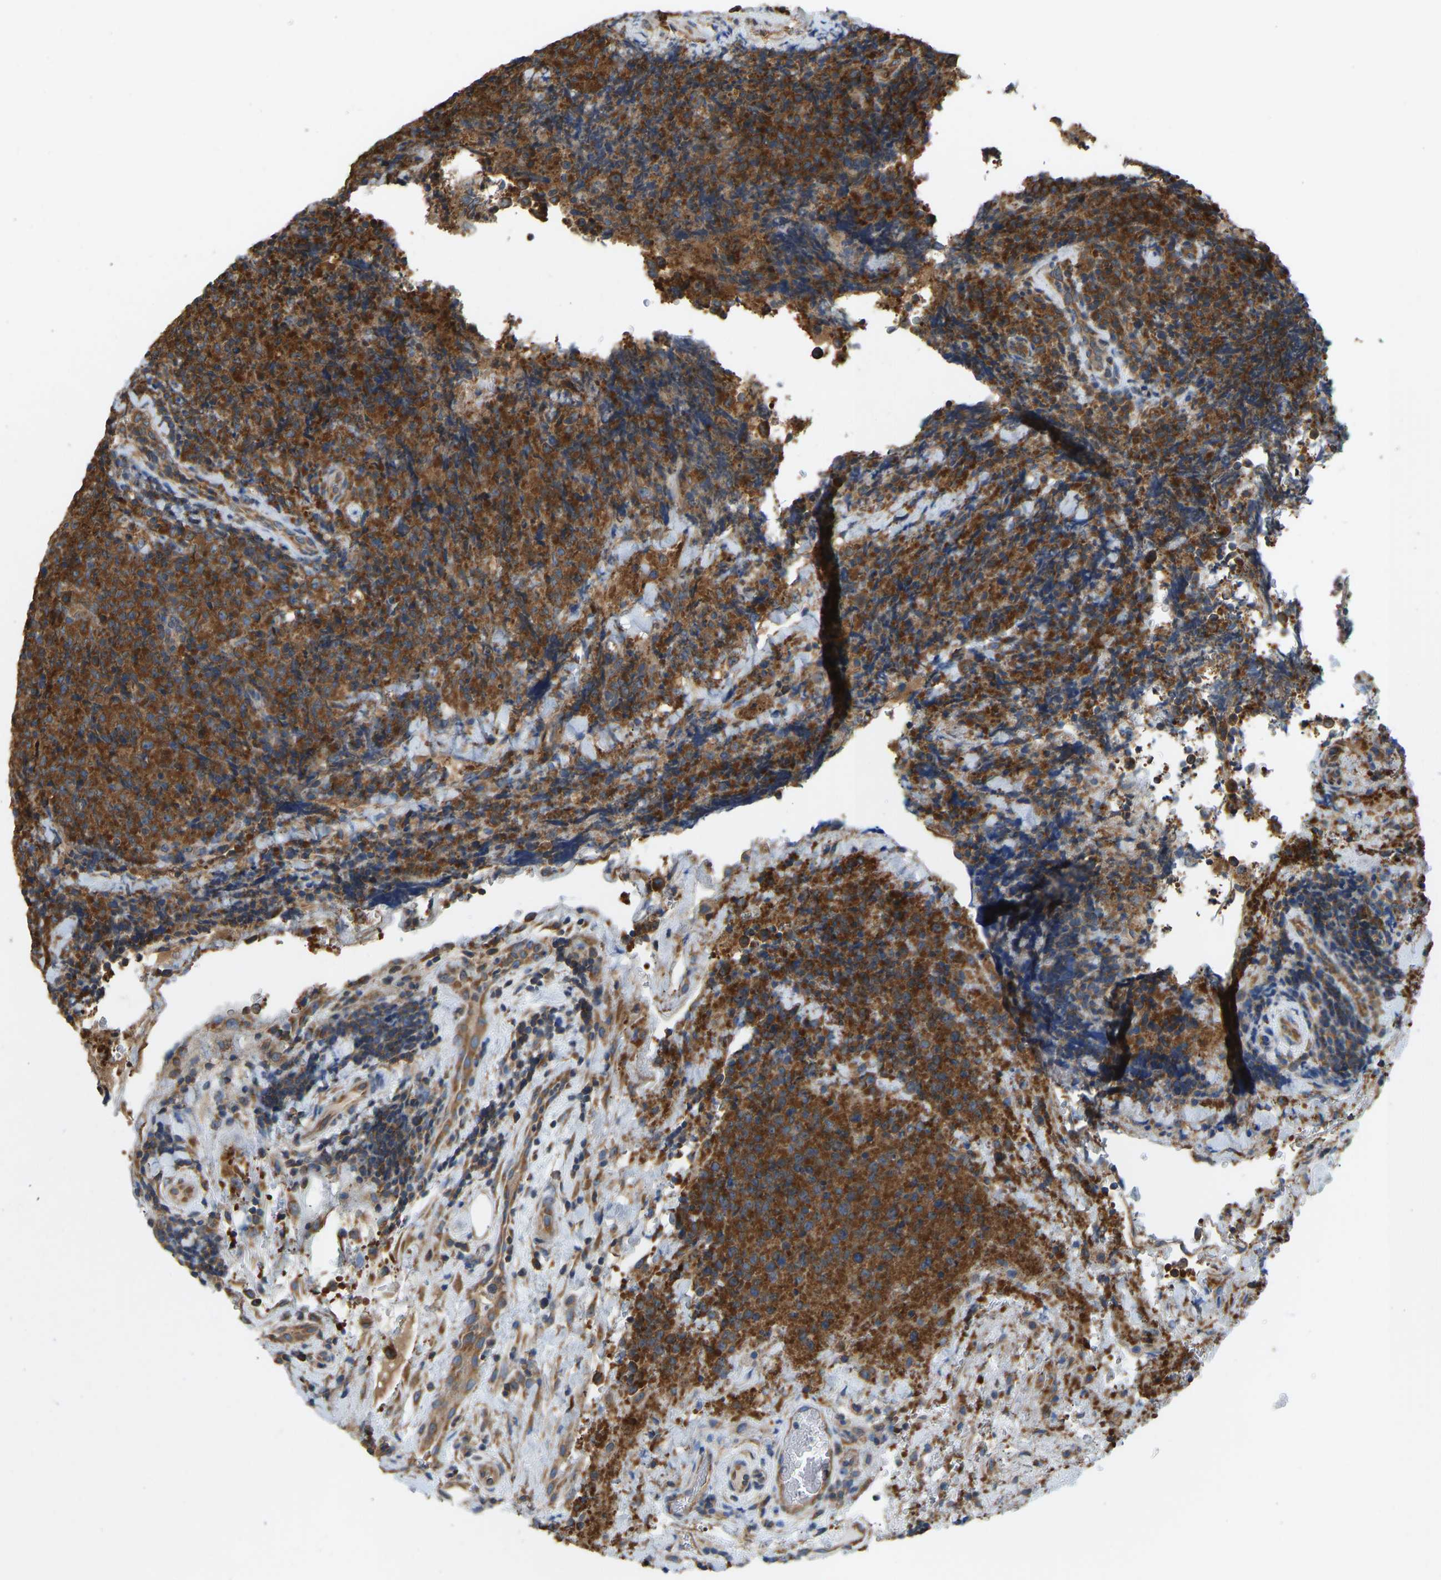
{"staining": {"intensity": "strong", "quantity": ">75%", "location": "cytoplasmic/membranous"}, "tissue": "lymphoma", "cell_type": "Tumor cells", "image_type": "cancer", "snomed": [{"axis": "morphology", "description": "Malignant lymphoma, non-Hodgkin's type, High grade"}, {"axis": "topography", "description": "Tonsil"}], "caption": "Brown immunohistochemical staining in lymphoma shows strong cytoplasmic/membranous expression in about >75% of tumor cells.", "gene": "RPS6KB2", "patient": {"sex": "female", "age": 36}}